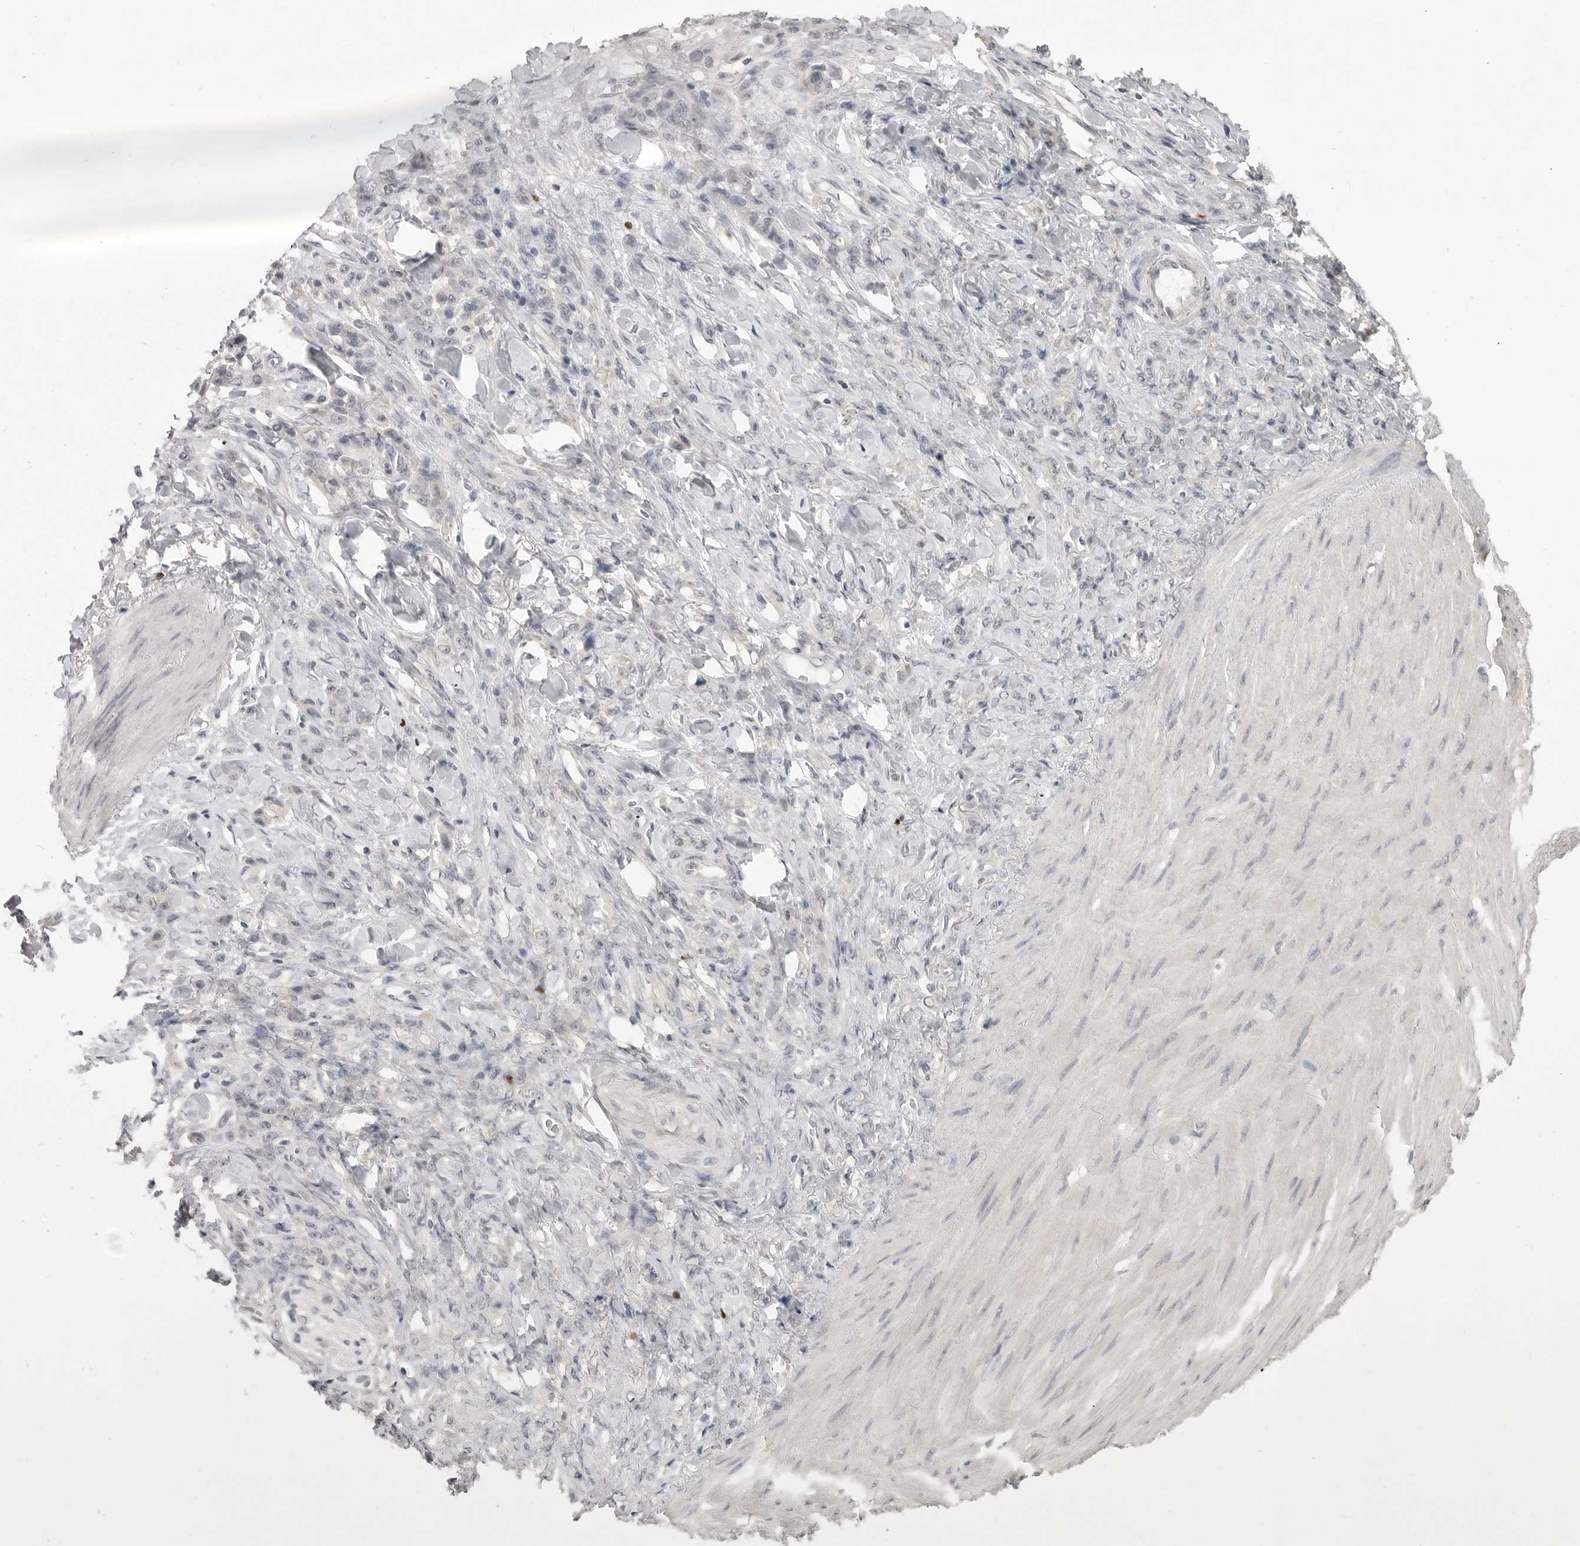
{"staining": {"intensity": "negative", "quantity": "none", "location": "none"}, "tissue": "stomach cancer", "cell_type": "Tumor cells", "image_type": "cancer", "snomed": [{"axis": "morphology", "description": "Normal tissue, NOS"}, {"axis": "morphology", "description": "Adenocarcinoma, NOS"}, {"axis": "topography", "description": "Stomach"}], "caption": "Immunohistochemical staining of human stomach cancer (adenocarcinoma) displays no significant staining in tumor cells.", "gene": "FOXP3", "patient": {"sex": "male", "age": 82}}